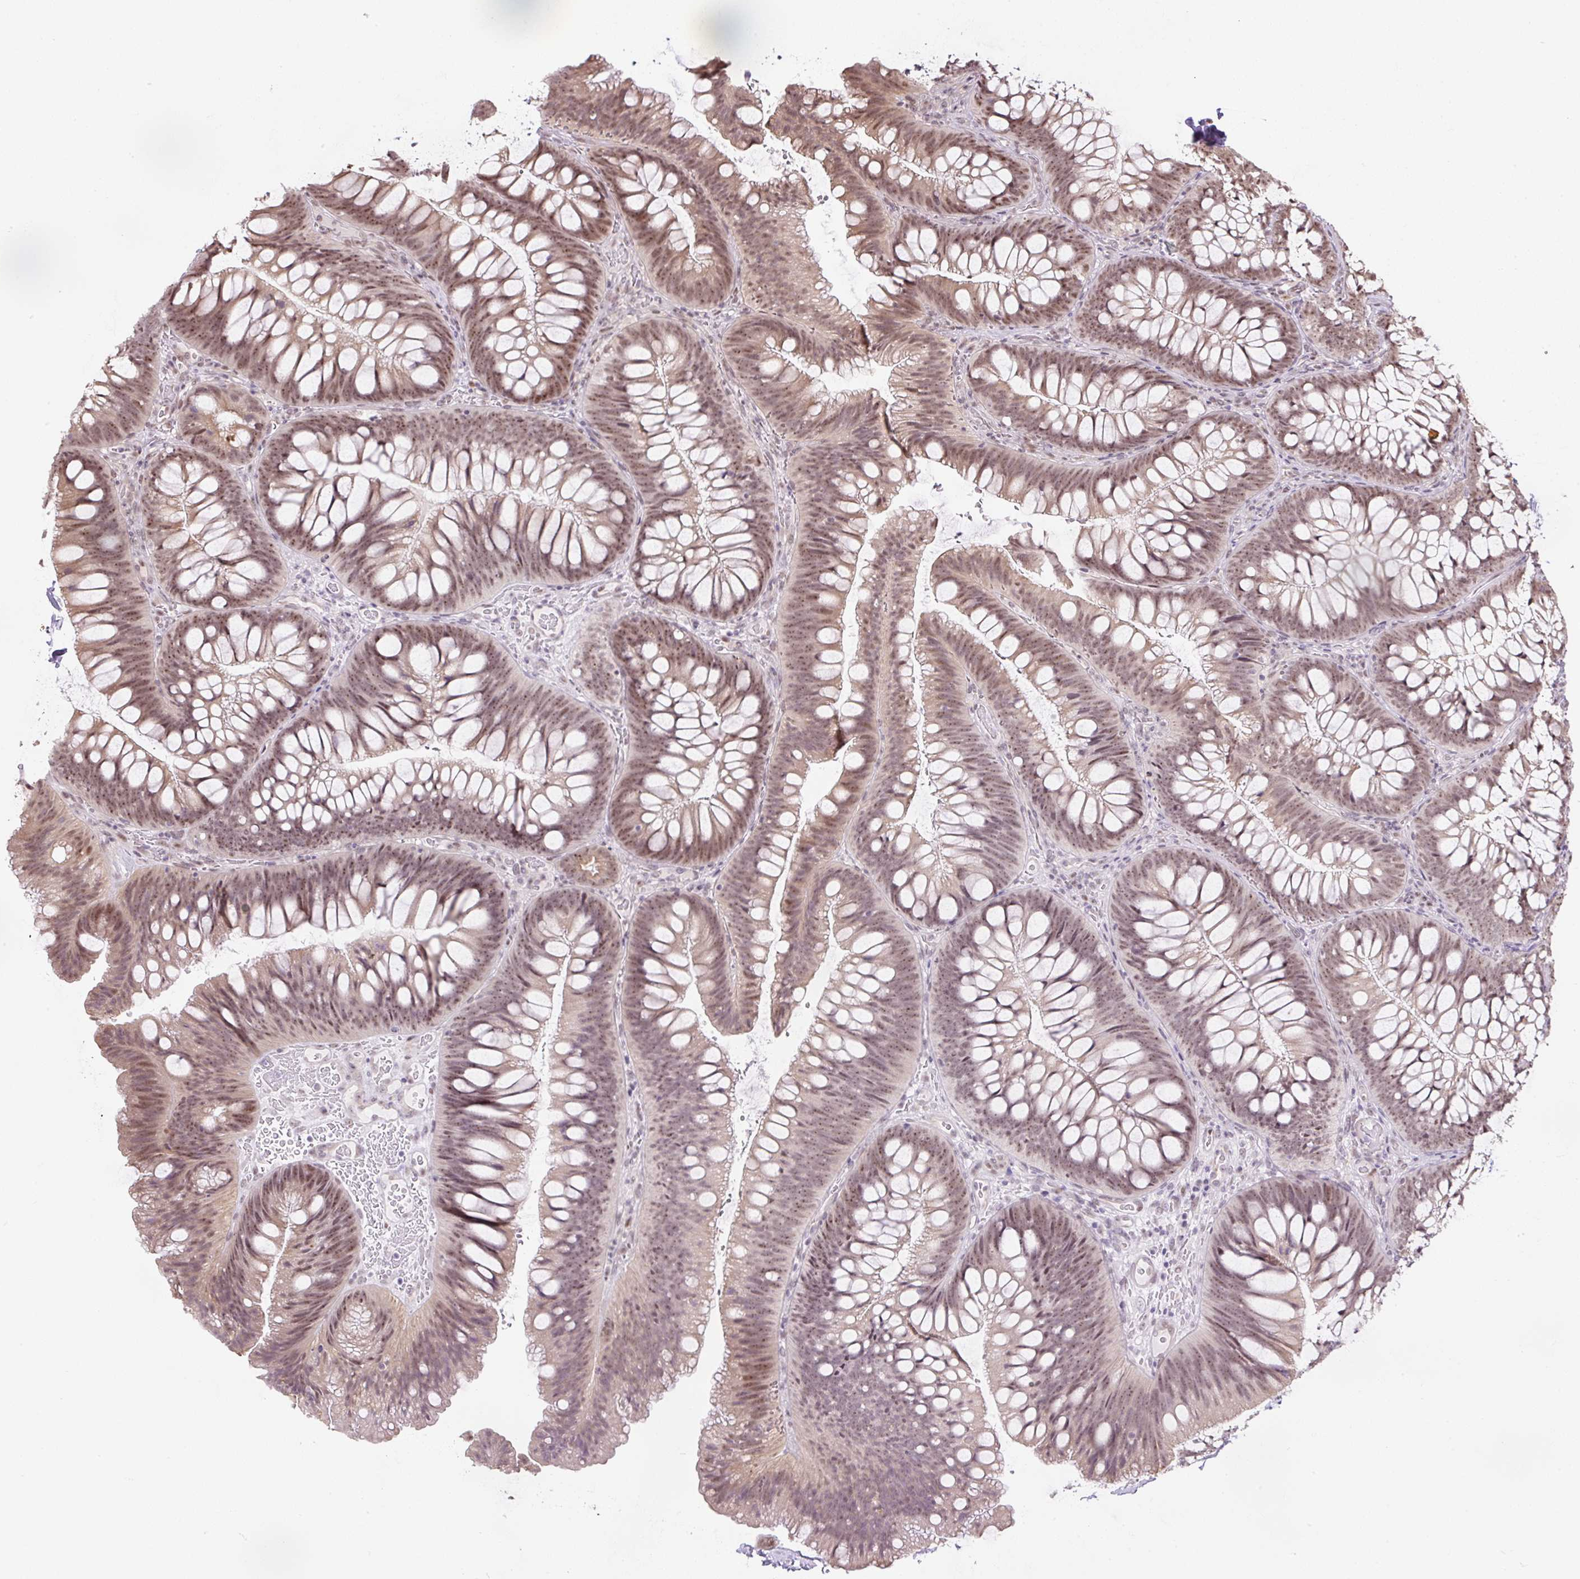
{"staining": {"intensity": "moderate", "quantity": ">75%", "location": "cytoplasmic/membranous,nuclear"}, "tissue": "colon", "cell_type": "Glandular cells", "image_type": "normal", "snomed": [{"axis": "morphology", "description": "Normal tissue, NOS"}, {"axis": "morphology", "description": "Adenoma, NOS"}, {"axis": "topography", "description": "Soft tissue"}, {"axis": "topography", "description": "Colon"}], "caption": "Colon stained with IHC demonstrates moderate cytoplasmic/membranous,nuclear expression in approximately >75% of glandular cells.", "gene": "TAF1A", "patient": {"sex": "male", "age": 47}}